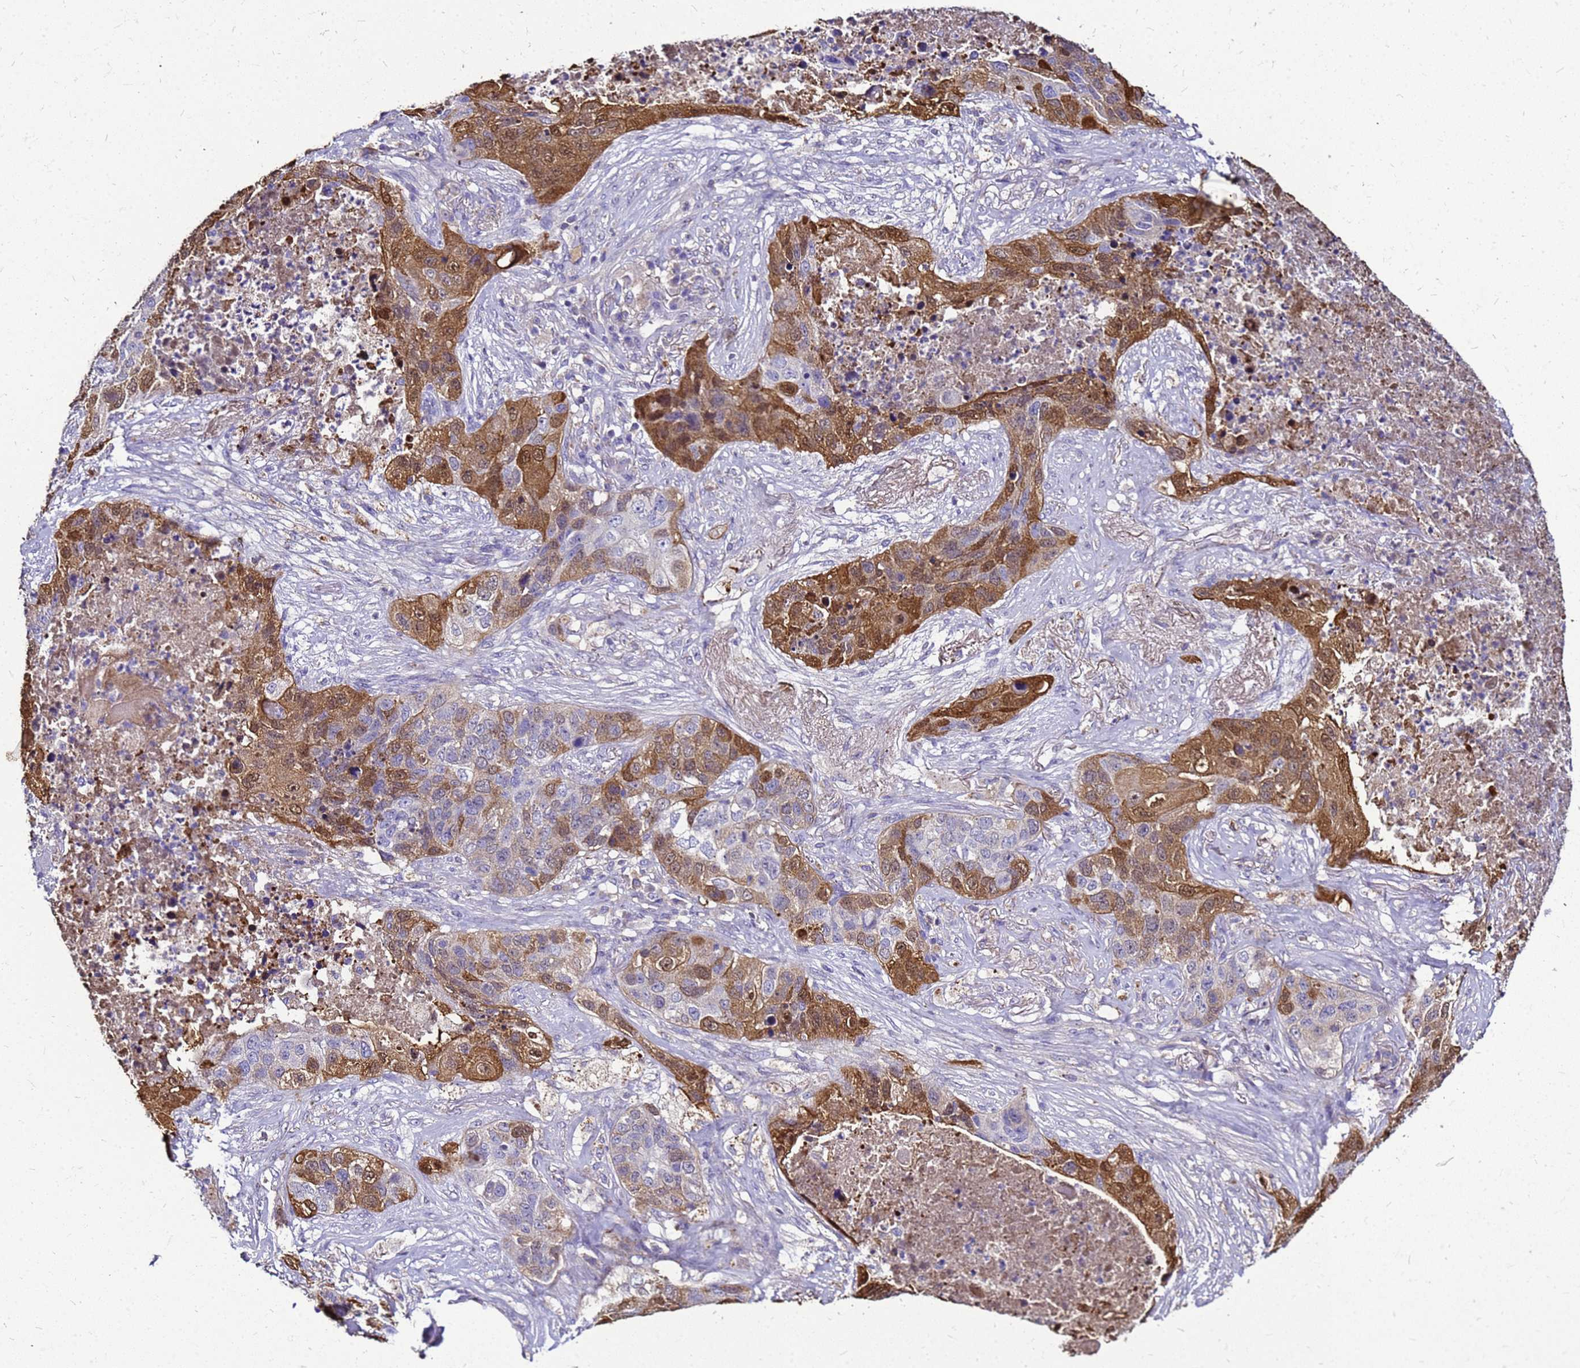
{"staining": {"intensity": "moderate", "quantity": ">75%", "location": "cytoplasmic/membranous,nuclear"}, "tissue": "lung cancer", "cell_type": "Tumor cells", "image_type": "cancer", "snomed": [{"axis": "morphology", "description": "Squamous cell carcinoma, NOS"}, {"axis": "topography", "description": "Lung"}], "caption": "Moderate cytoplasmic/membranous and nuclear expression is seen in approximately >75% of tumor cells in lung cancer (squamous cell carcinoma).", "gene": "S100A2", "patient": {"sex": "female", "age": 63}}